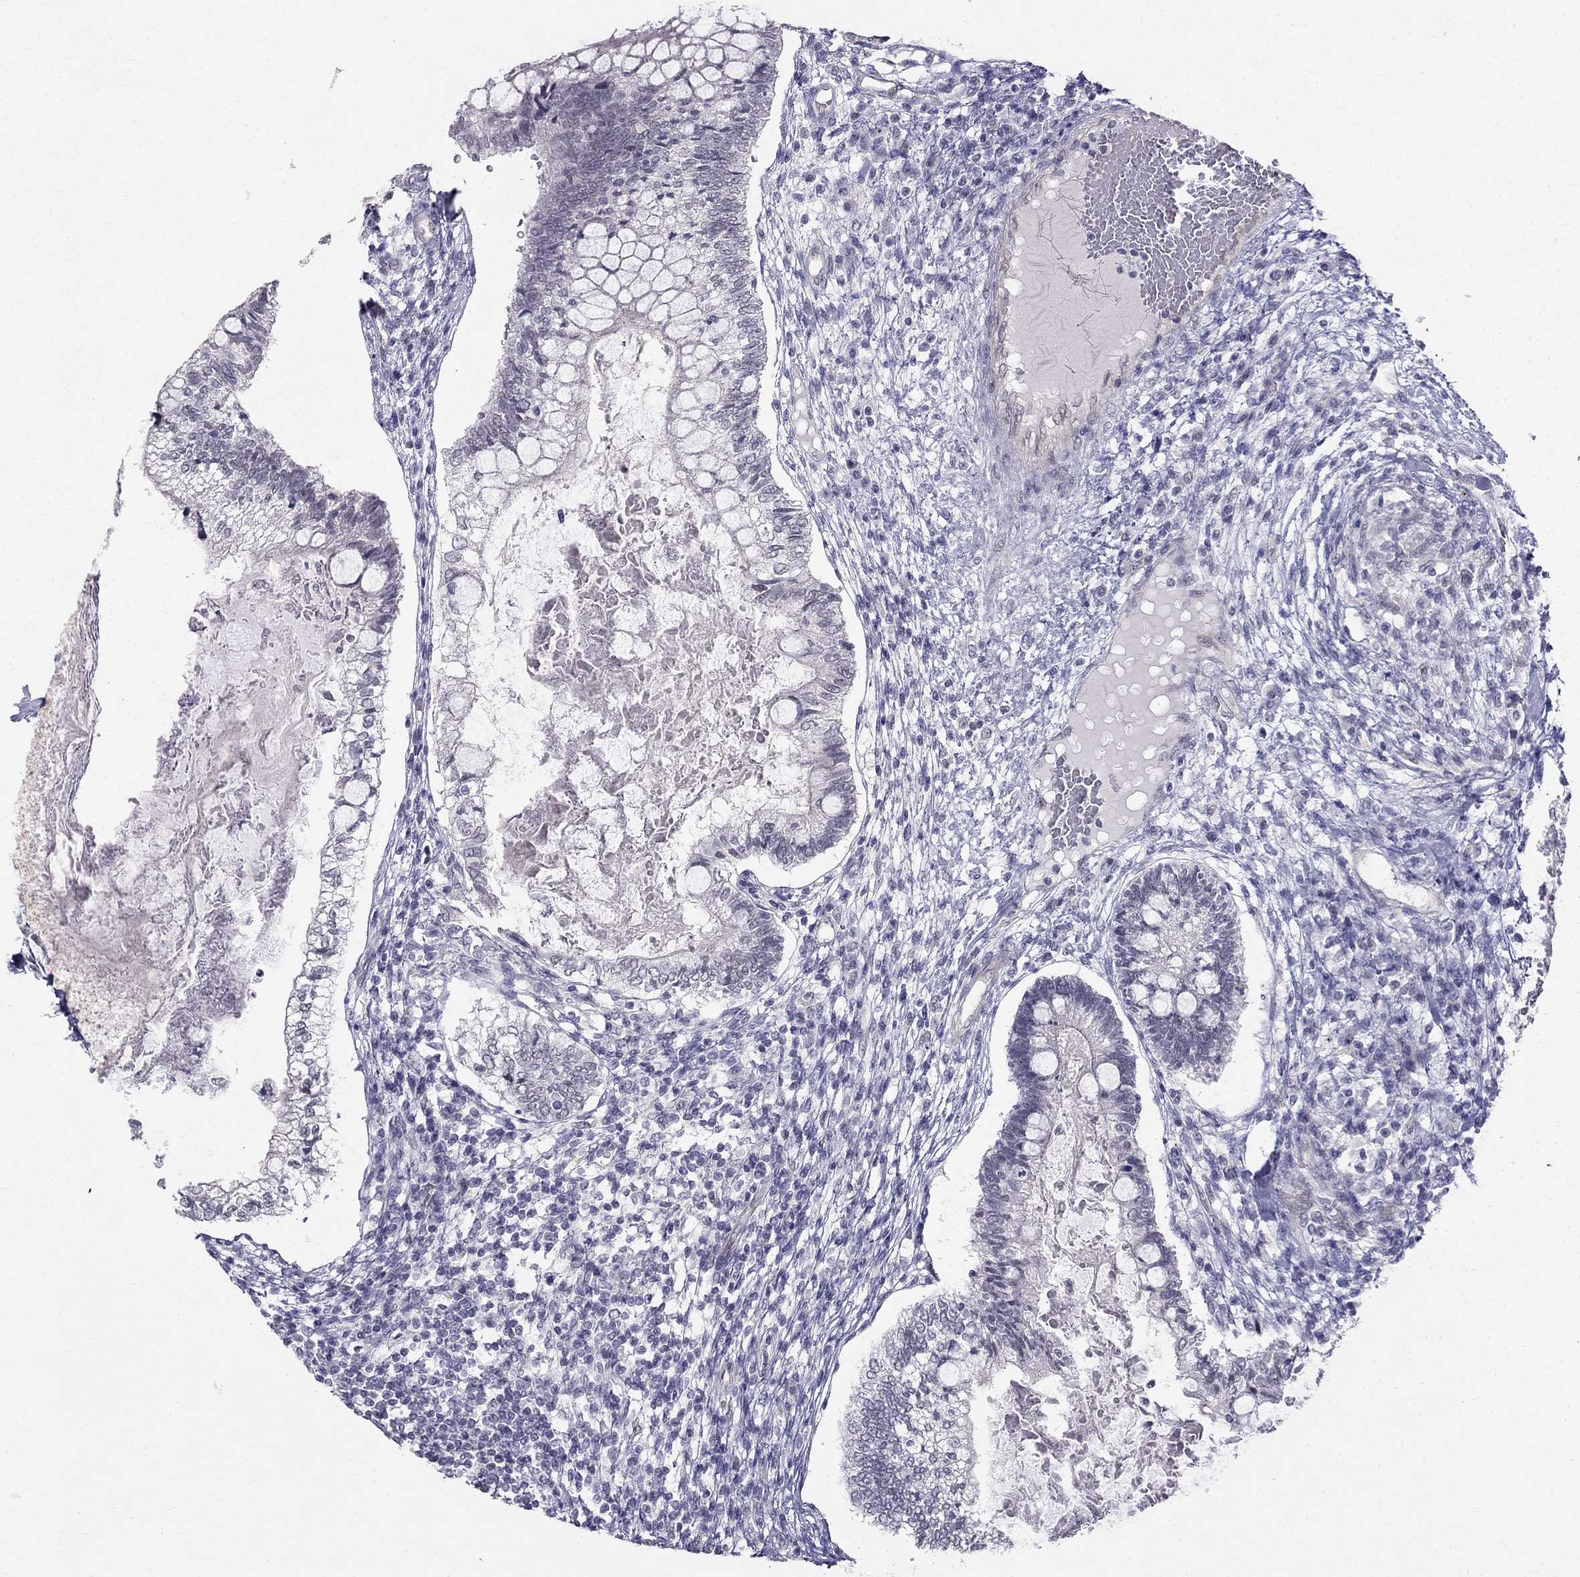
{"staining": {"intensity": "negative", "quantity": "none", "location": "none"}, "tissue": "testis cancer", "cell_type": "Tumor cells", "image_type": "cancer", "snomed": [{"axis": "morphology", "description": "Seminoma, NOS"}, {"axis": "morphology", "description": "Carcinoma, Embryonal, NOS"}, {"axis": "topography", "description": "Testis"}], "caption": "A micrograph of human seminoma (testis) is negative for staining in tumor cells.", "gene": "BAG5", "patient": {"sex": "male", "age": 41}}